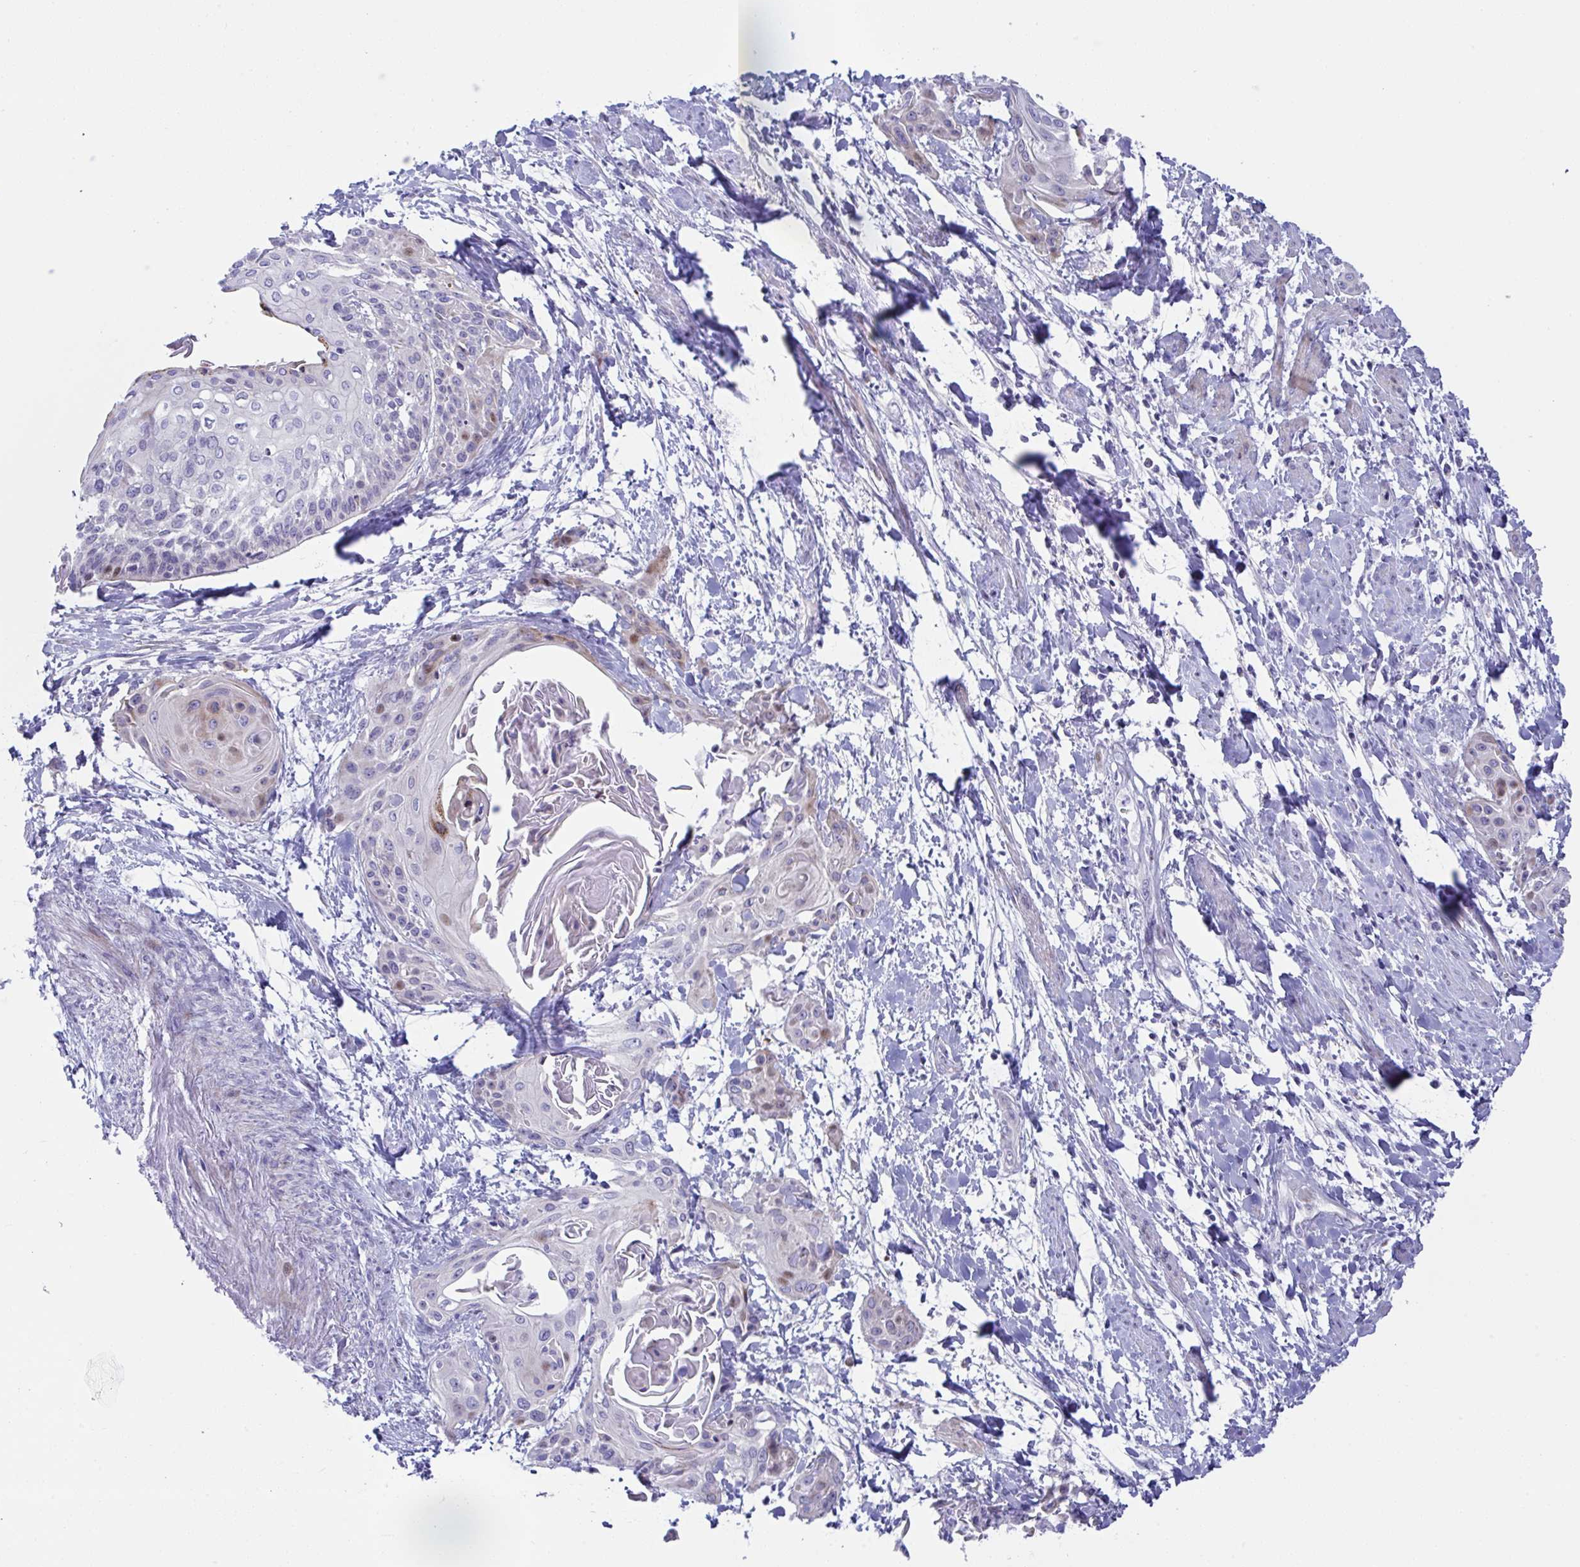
{"staining": {"intensity": "weak", "quantity": "<25%", "location": "cytoplasmic/membranous"}, "tissue": "cervical cancer", "cell_type": "Tumor cells", "image_type": "cancer", "snomed": [{"axis": "morphology", "description": "Squamous cell carcinoma, NOS"}, {"axis": "topography", "description": "Cervix"}], "caption": "Cervical cancer stained for a protein using IHC shows no positivity tumor cells.", "gene": "ZNF713", "patient": {"sex": "female", "age": 57}}